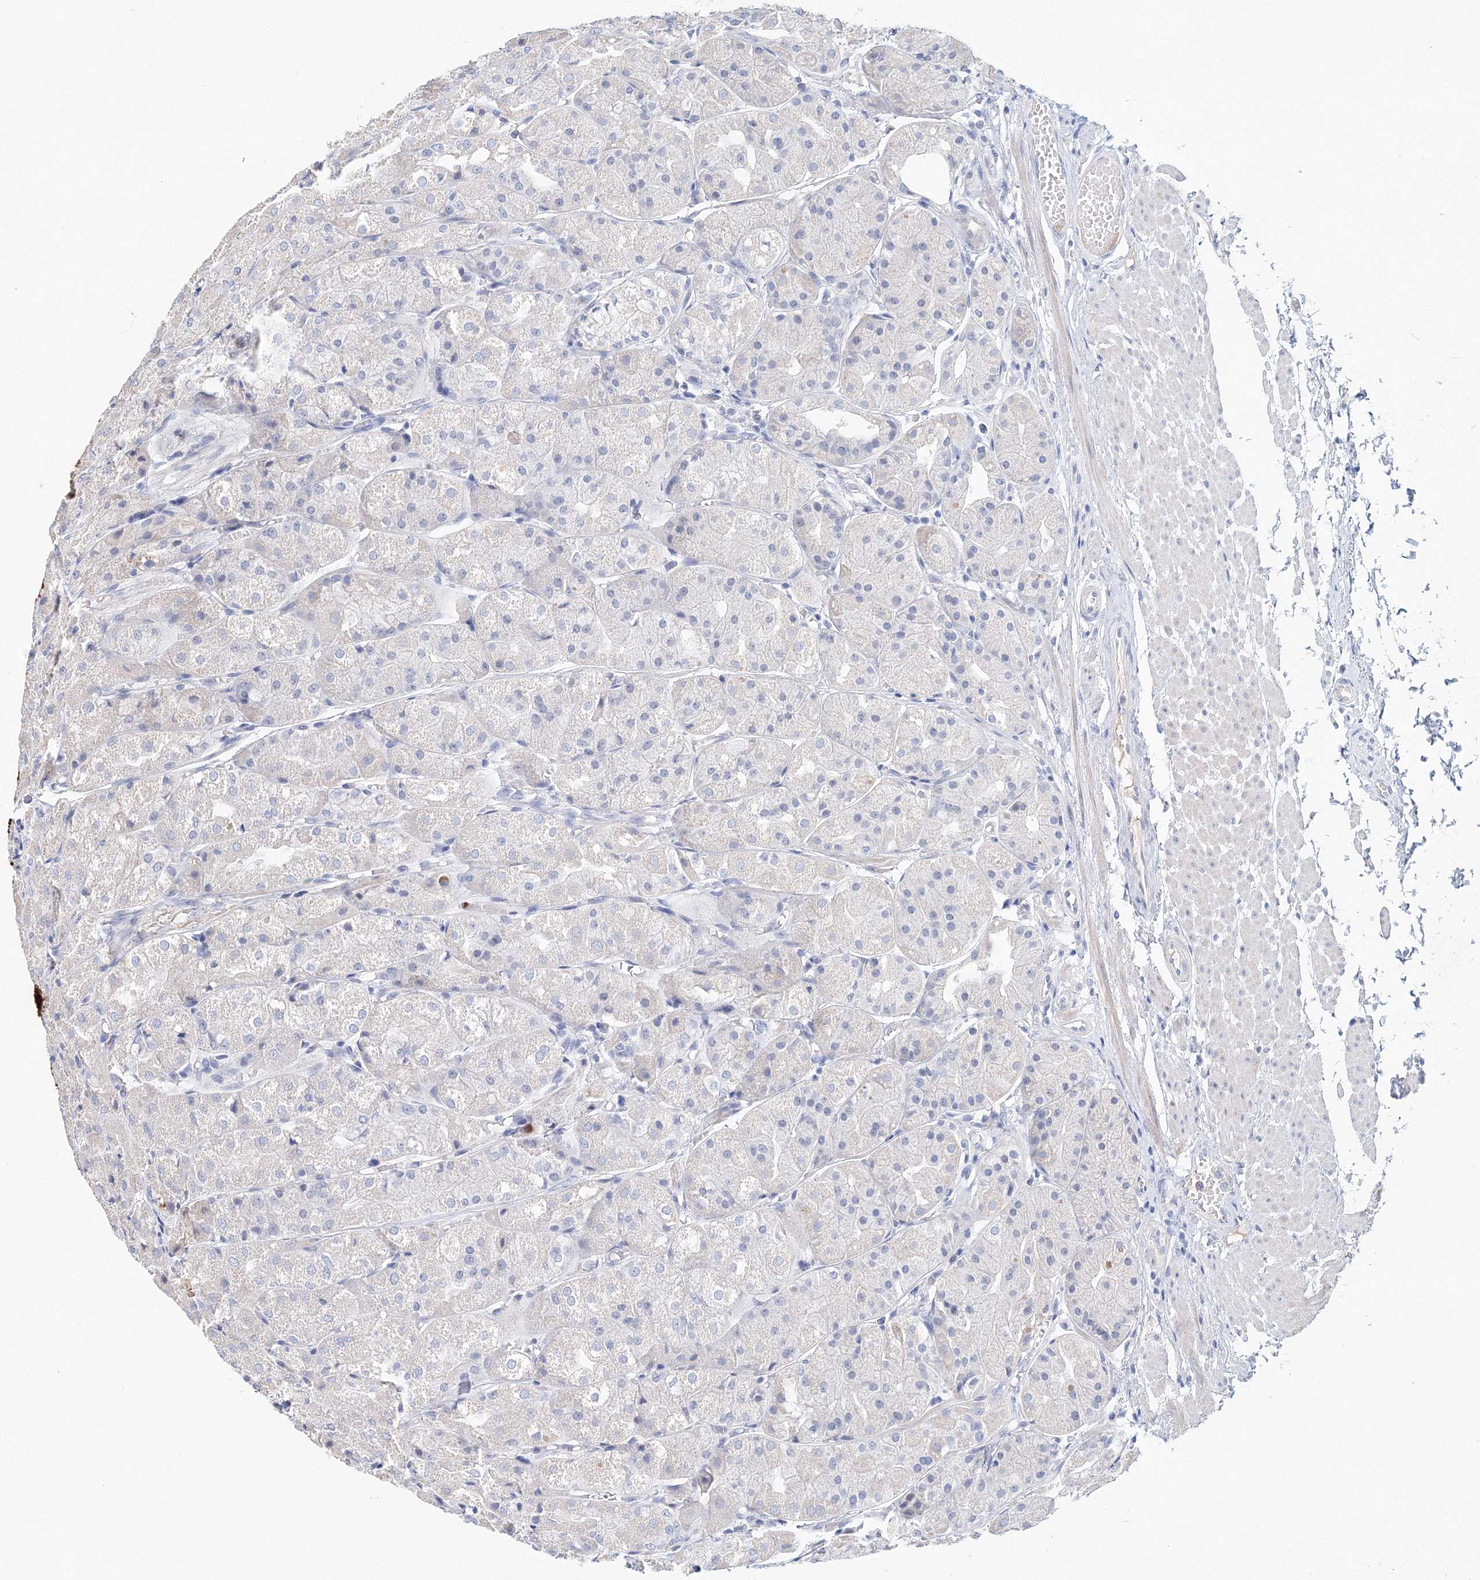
{"staining": {"intensity": "negative", "quantity": "none", "location": "none"}, "tissue": "stomach", "cell_type": "Glandular cells", "image_type": "normal", "snomed": [{"axis": "morphology", "description": "Normal tissue, NOS"}, {"axis": "topography", "description": "Stomach, upper"}], "caption": "IHC micrograph of benign stomach: human stomach stained with DAB (3,3'-diaminobenzidine) shows no significant protein staining in glandular cells. (Stains: DAB immunohistochemistry with hematoxylin counter stain, Microscopy: brightfield microscopy at high magnification).", "gene": "LRRIQ4", "patient": {"sex": "male", "age": 72}}